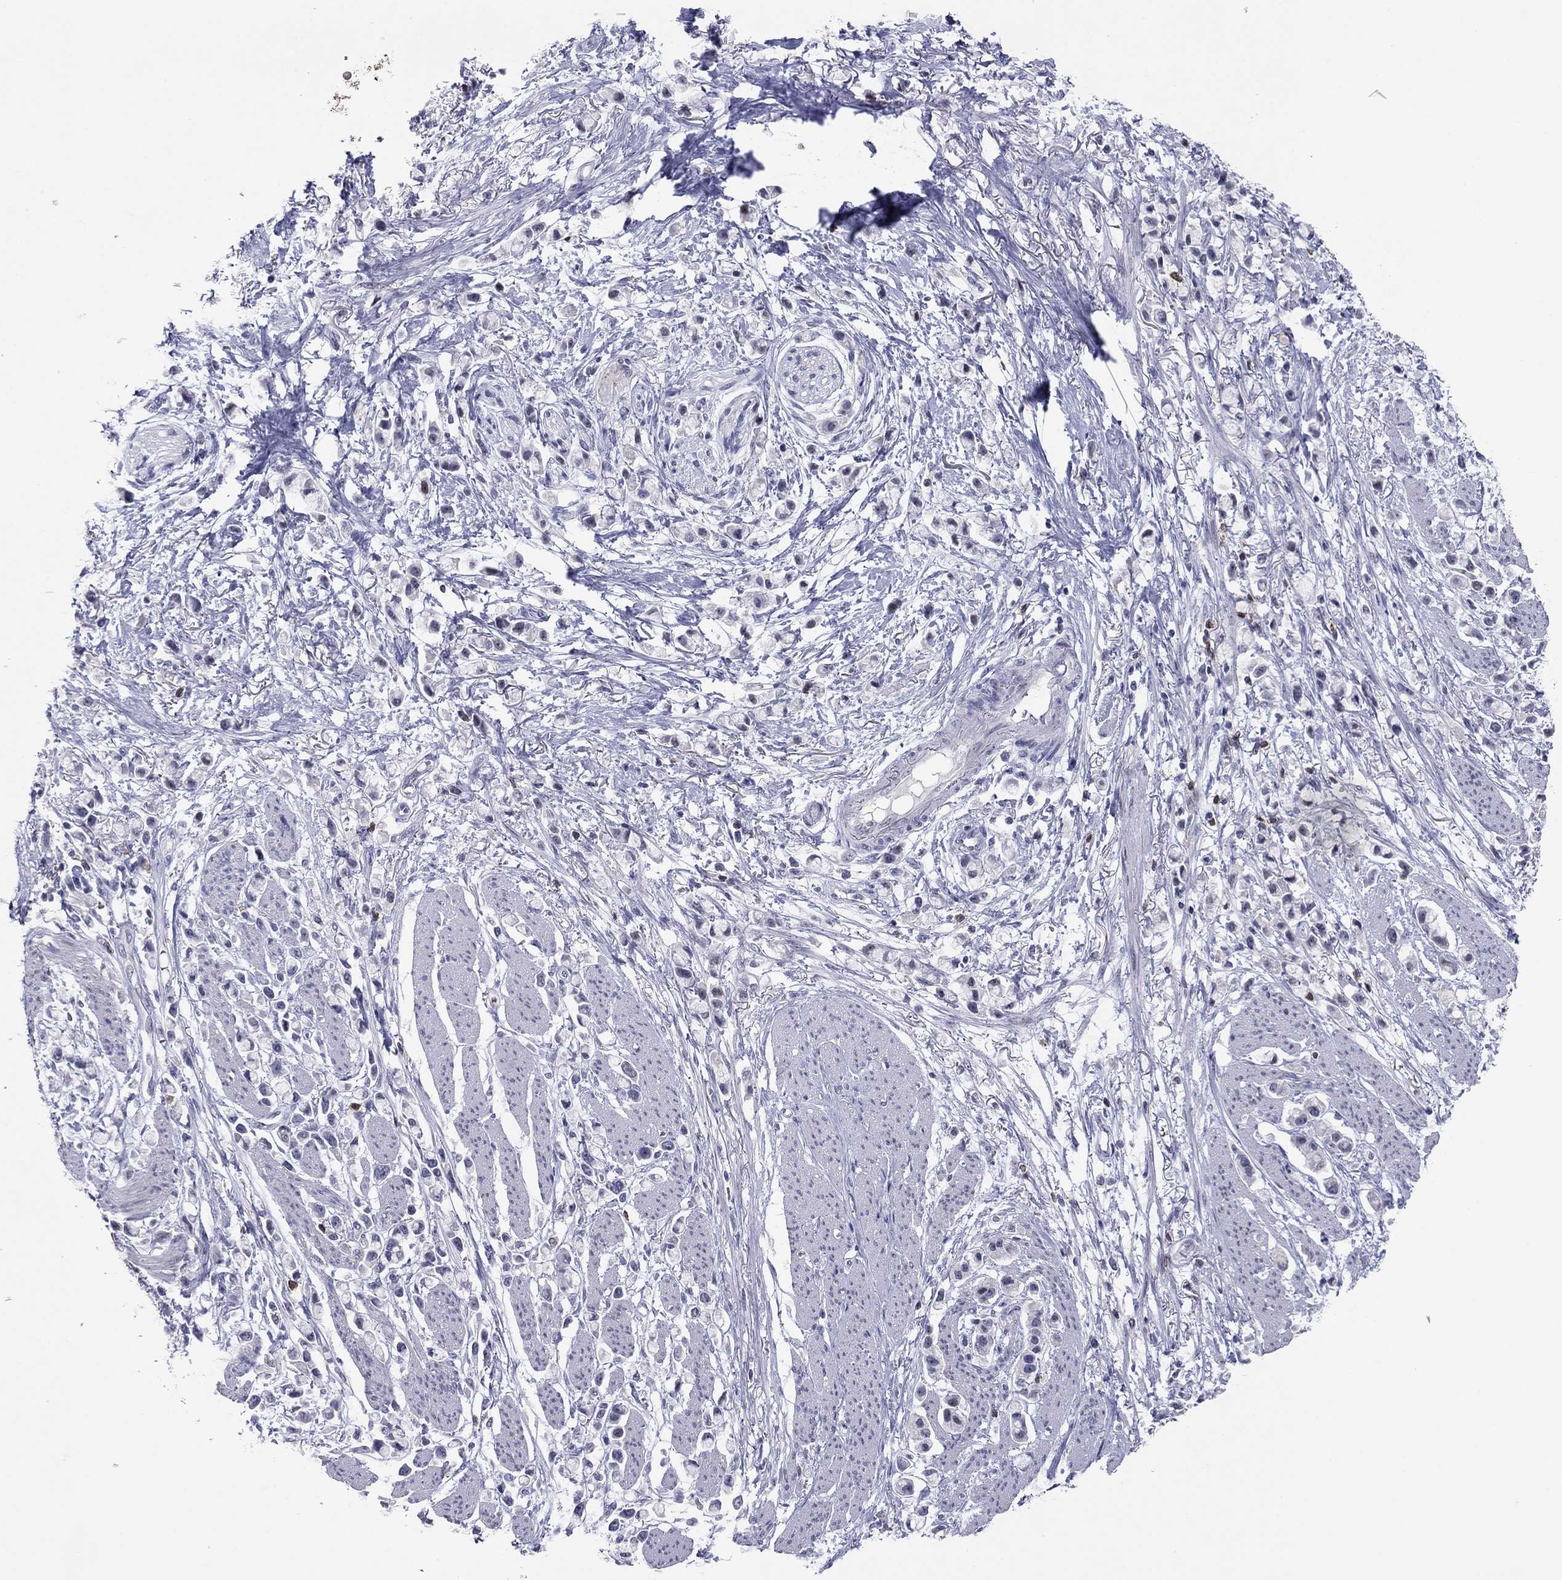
{"staining": {"intensity": "negative", "quantity": "none", "location": "none"}, "tissue": "stomach cancer", "cell_type": "Tumor cells", "image_type": "cancer", "snomed": [{"axis": "morphology", "description": "Adenocarcinoma, NOS"}, {"axis": "topography", "description": "Stomach"}], "caption": "High power microscopy photomicrograph of an immunohistochemistry (IHC) image of stomach adenocarcinoma, revealing no significant expression in tumor cells.", "gene": "ITGAE", "patient": {"sex": "female", "age": 81}}